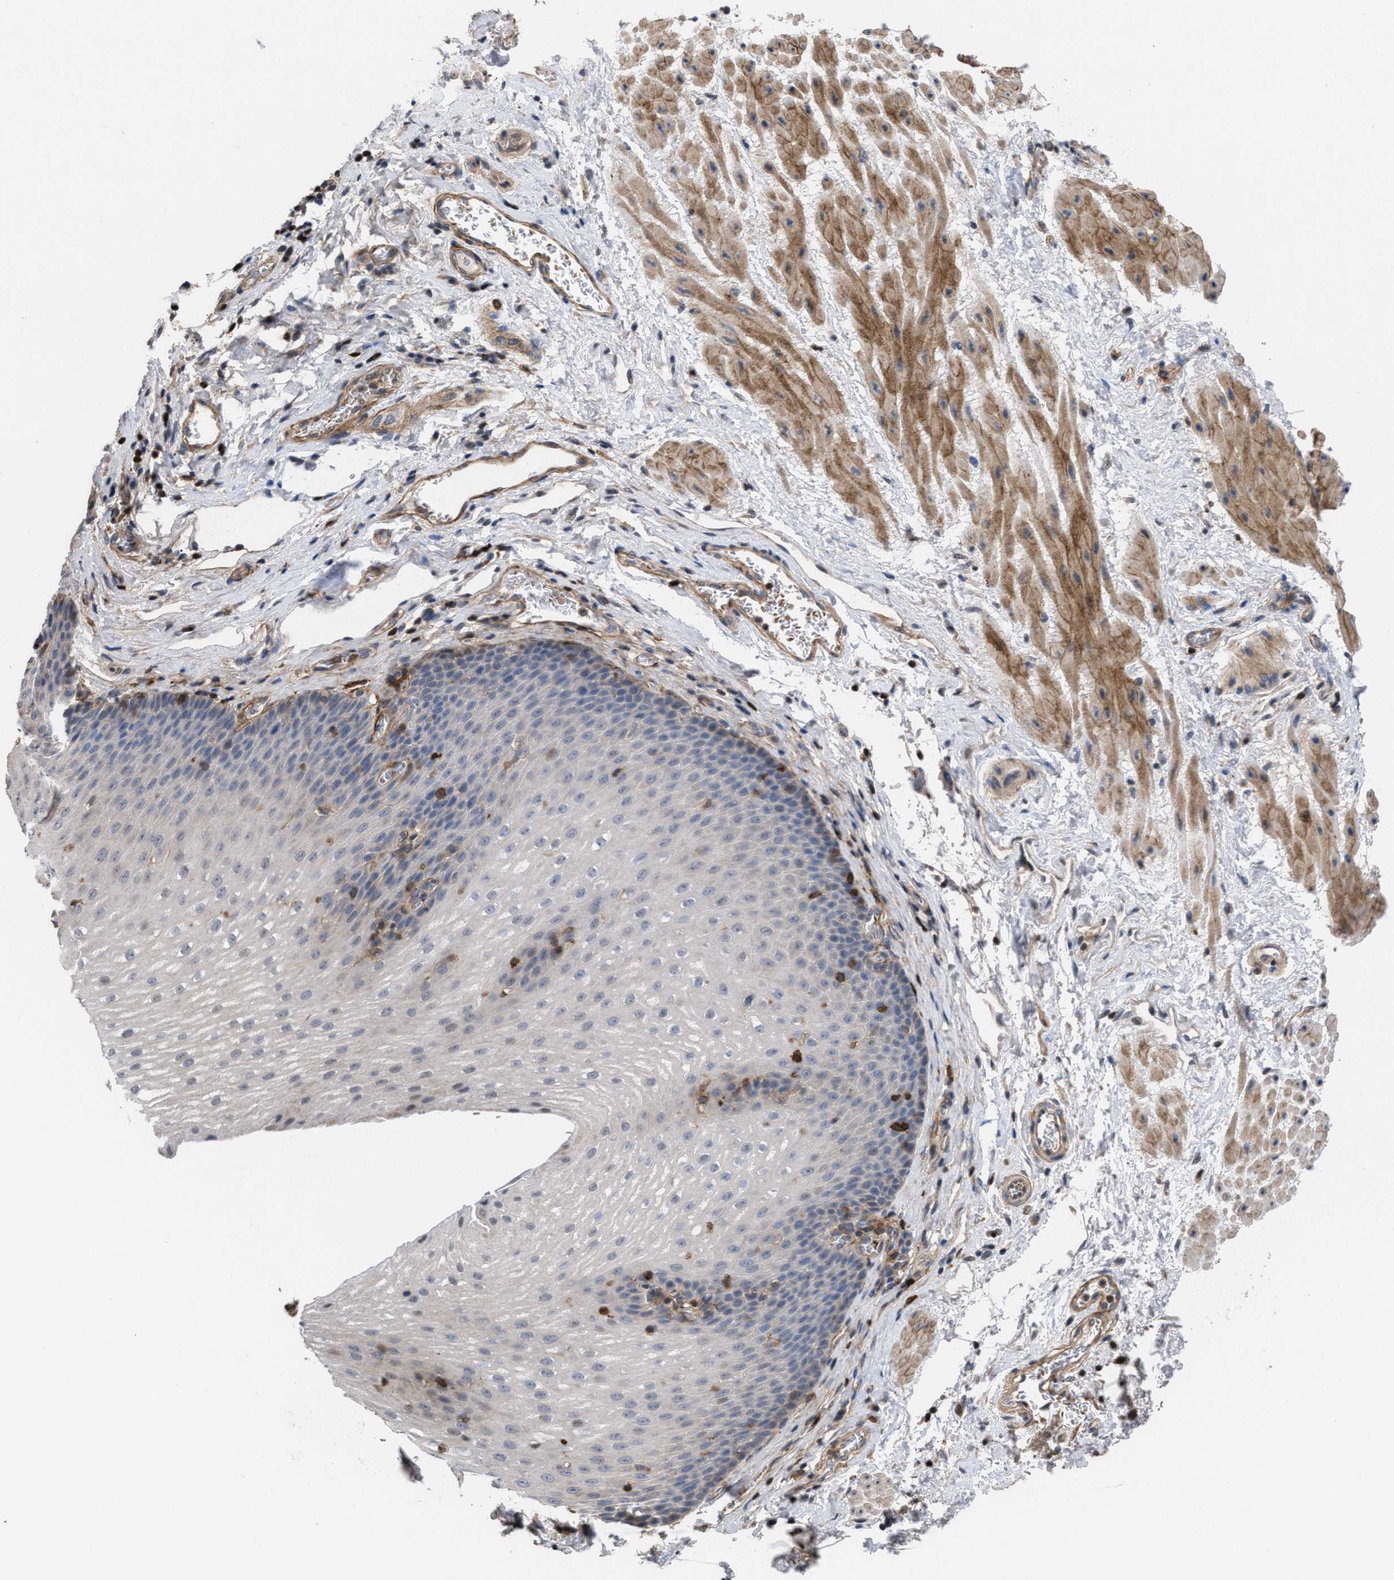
{"staining": {"intensity": "weak", "quantity": "<25%", "location": "cytoplasmic/membranous"}, "tissue": "esophagus", "cell_type": "Squamous epithelial cells", "image_type": "normal", "snomed": [{"axis": "morphology", "description": "Normal tissue, NOS"}, {"axis": "topography", "description": "Esophagus"}], "caption": "DAB (3,3'-diaminobenzidine) immunohistochemical staining of unremarkable human esophagus reveals no significant expression in squamous epithelial cells. The staining was performed using DAB to visualize the protein expression in brown, while the nuclei were stained in blue with hematoxylin (Magnification: 20x).", "gene": "PTPRE", "patient": {"sex": "male", "age": 48}}